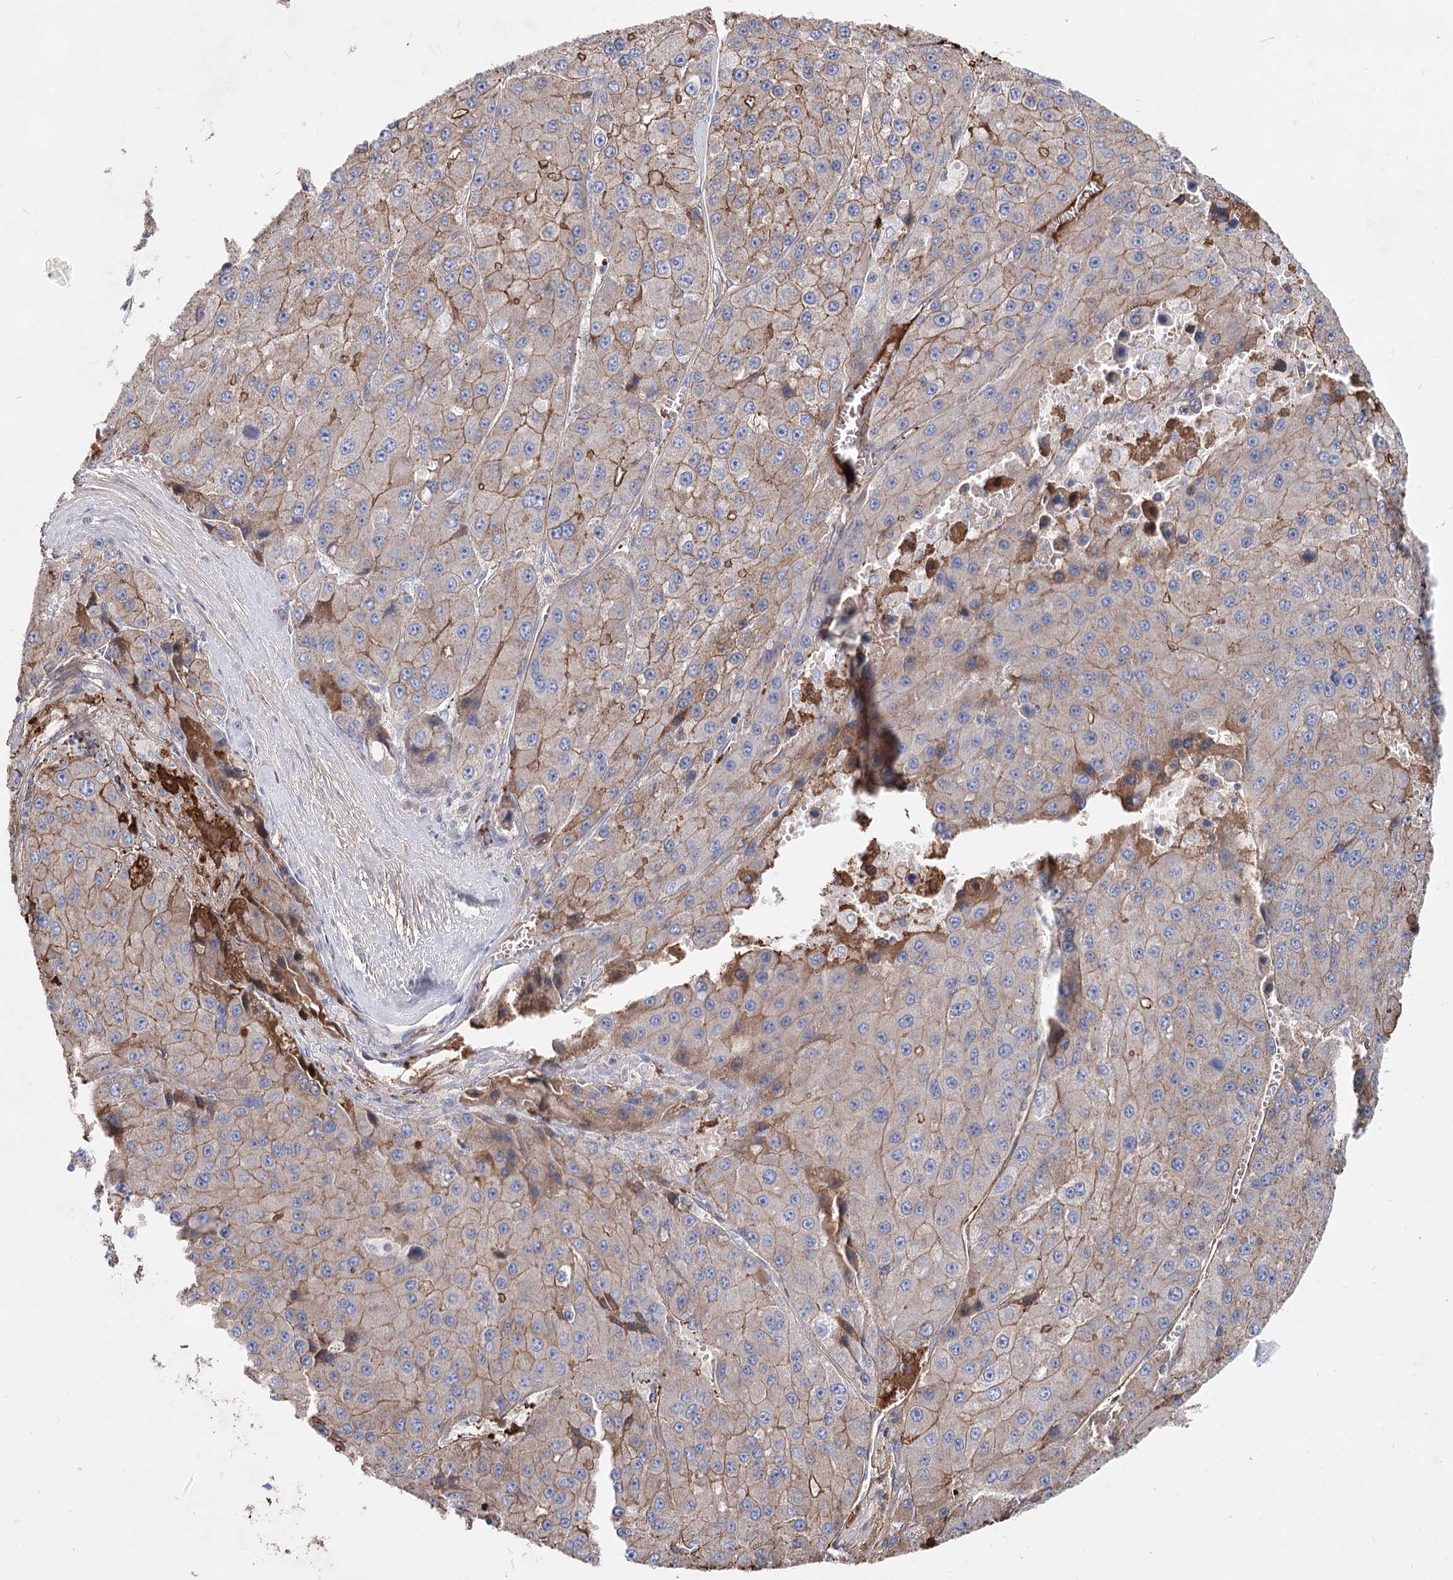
{"staining": {"intensity": "weak", "quantity": ">75%", "location": "cytoplasmic/membranous"}, "tissue": "liver cancer", "cell_type": "Tumor cells", "image_type": "cancer", "snomed": [{"axis": "morphology", "description": "Carcinoma, Hepatocellular, NOS"}, {"axis": "topography", "description": "Liver"}], "caption": "Immunohistochemical staining of liver cancer demonstrates weak cytoplasmic/membranous protein positivity in approximately >75% of tumor cells.", "gene": "TASOR2", "patient": {"sex": "female", "age": 73}}